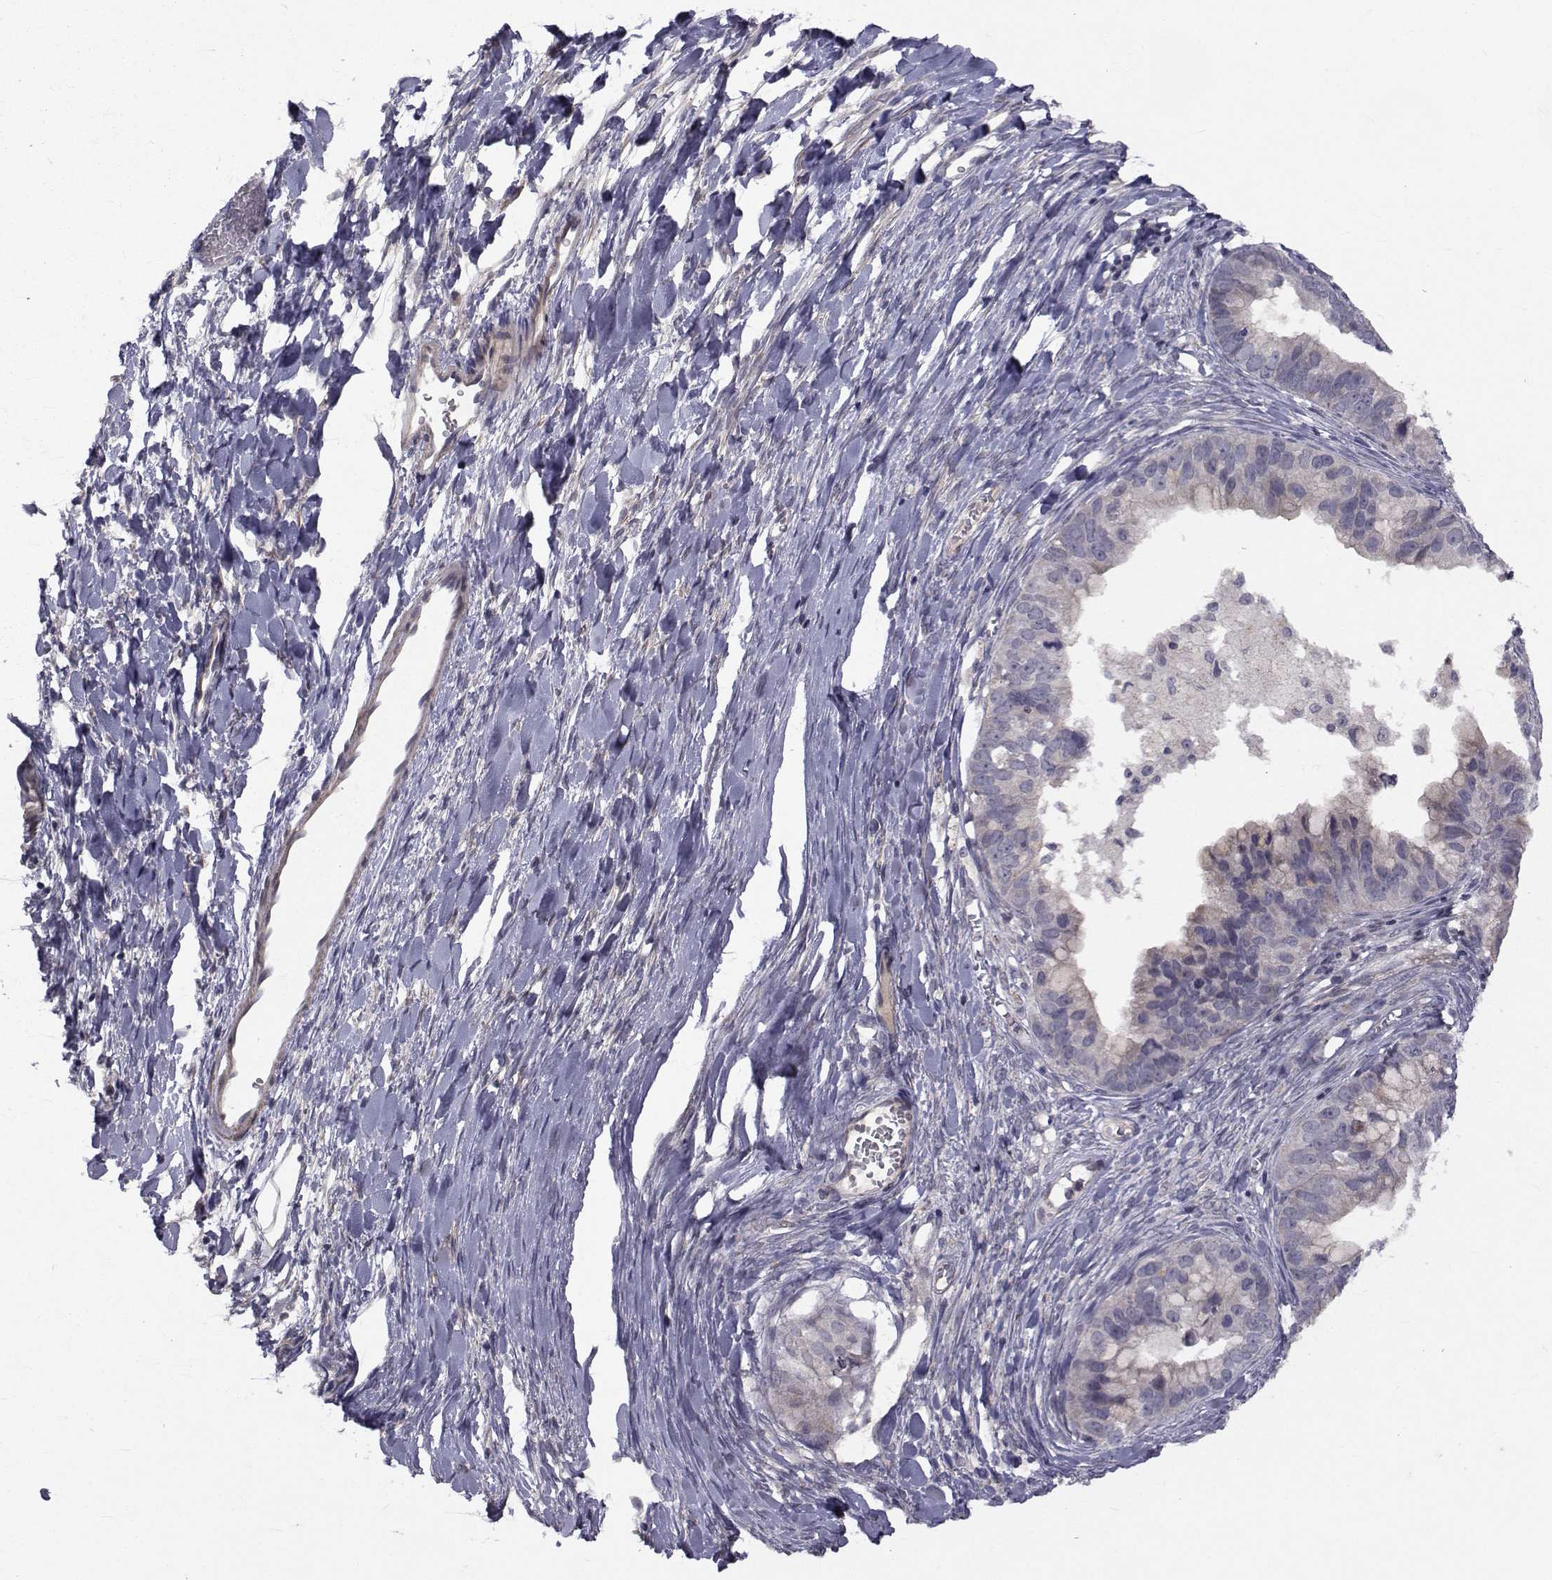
{"staining": {"intensity": "weak", "quantity": "25%-75%", "location": "cytoplasmic/membranous"}, "tissue": "ovarian cancer", "cell_type": "Tumor cells", "image_type": "cancer", "snomed": [{"axis": "morphology", "description": "Cystadenocarcinoma, mucinous, NOS"}, {"axis": "topography", "description": "Ovary"}], "caption": "Ovarian cancer (mucinous cystadenocarcinoma) stained with a brown dye exhibits weak cytoplasmic/membranous positive expression in about 25%-75% of tumor cells.", "gene": "FDXR", "patient": {"sex": "female", "age": 76}}